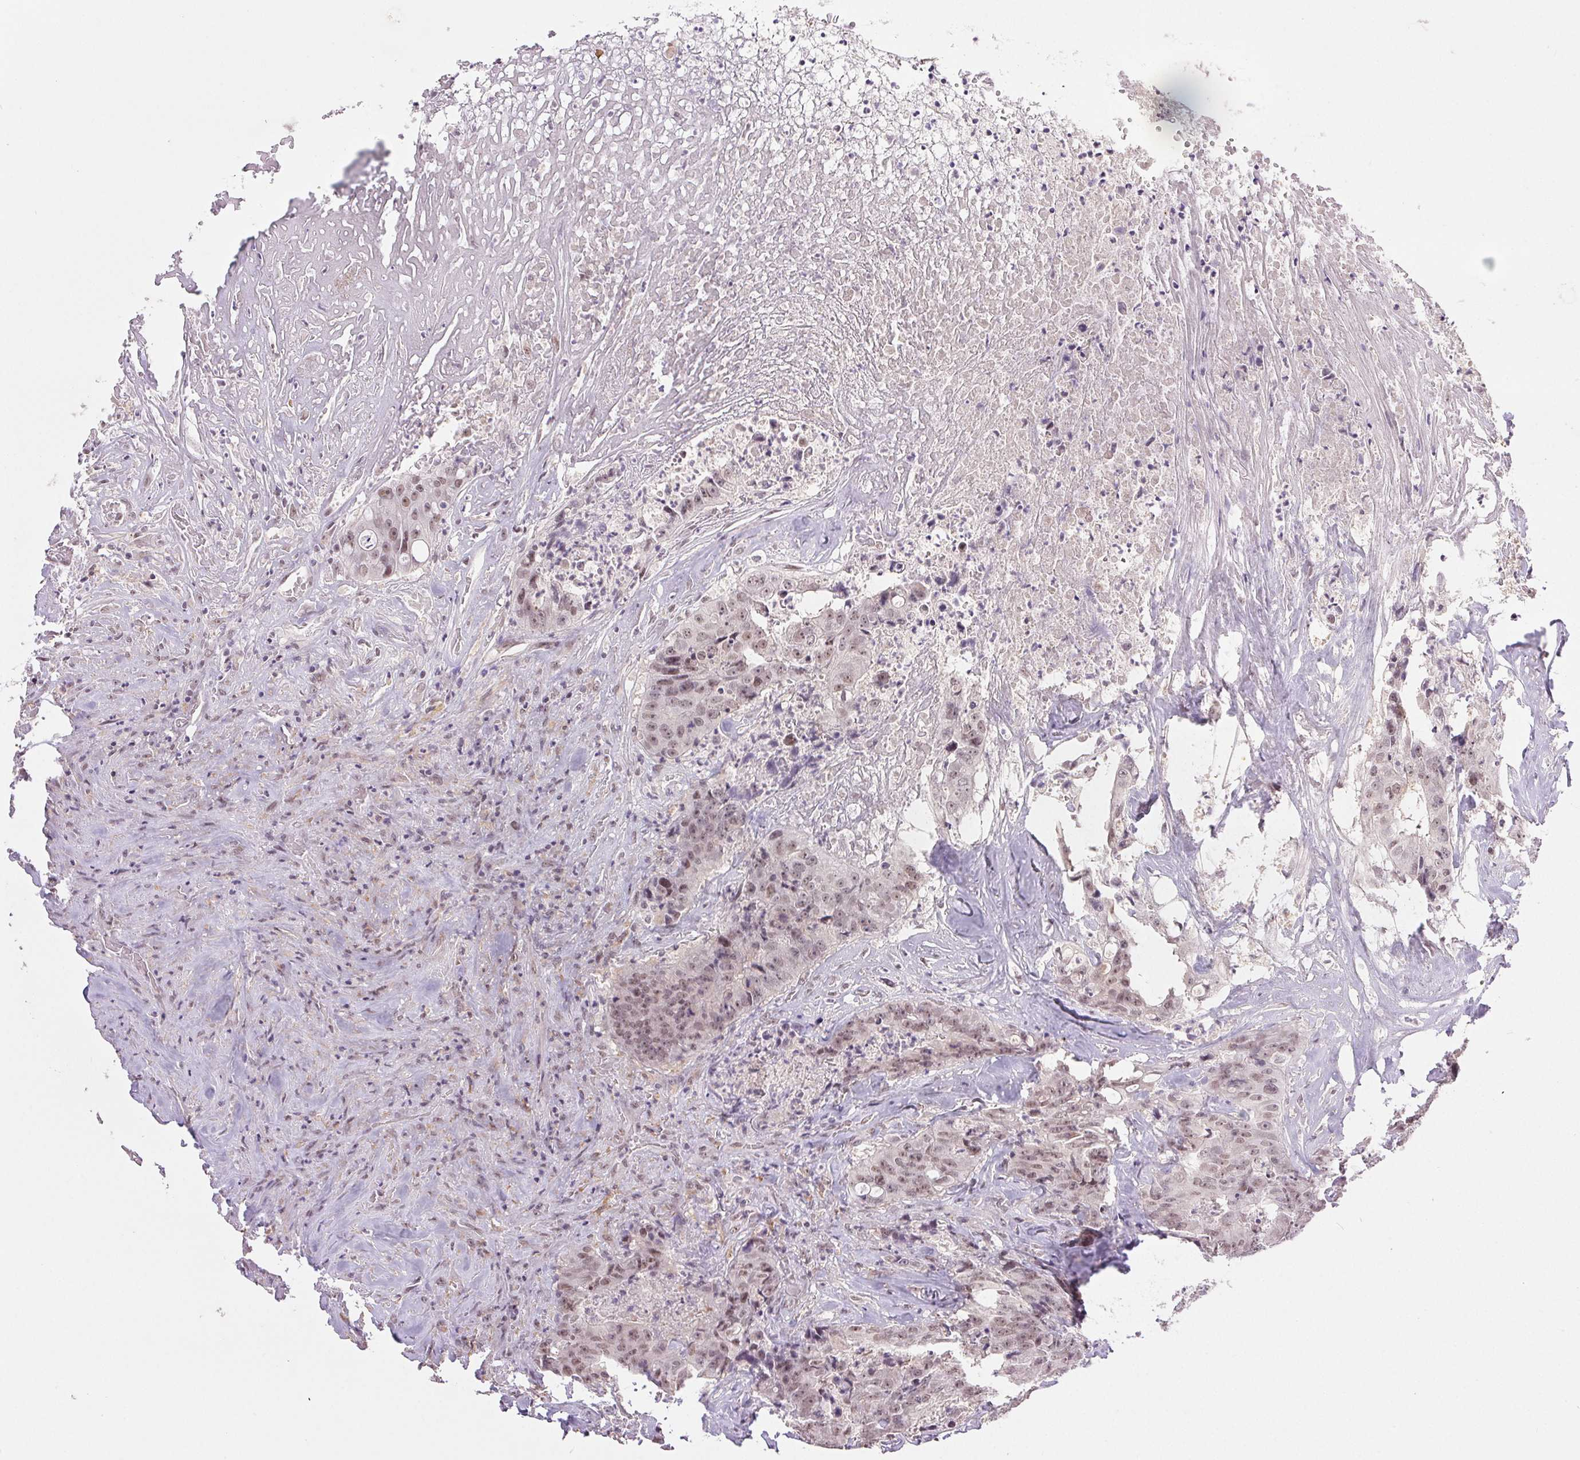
{"staining": {"intensity": "moderate", "quantity": ">75%", "location": "nuclear"}, "tissue": "colorectal cancer", "cell_type": "Tumor cells", "image_type": "cancer", "snomed": [{"axis": "morphology", "description": "Adenocarcinoma, NOS"}, {"axis": "topography", "description": "Rectum"}], "caption": "Approximately >75% of tumor cells in adenocarcinoma (colorectal) reveal moderate nuclear protein positivity as visualized by brown immunohistochemical staining.", "gene": "PRPF18", "patient": {"sex": "female", "age": 62}}